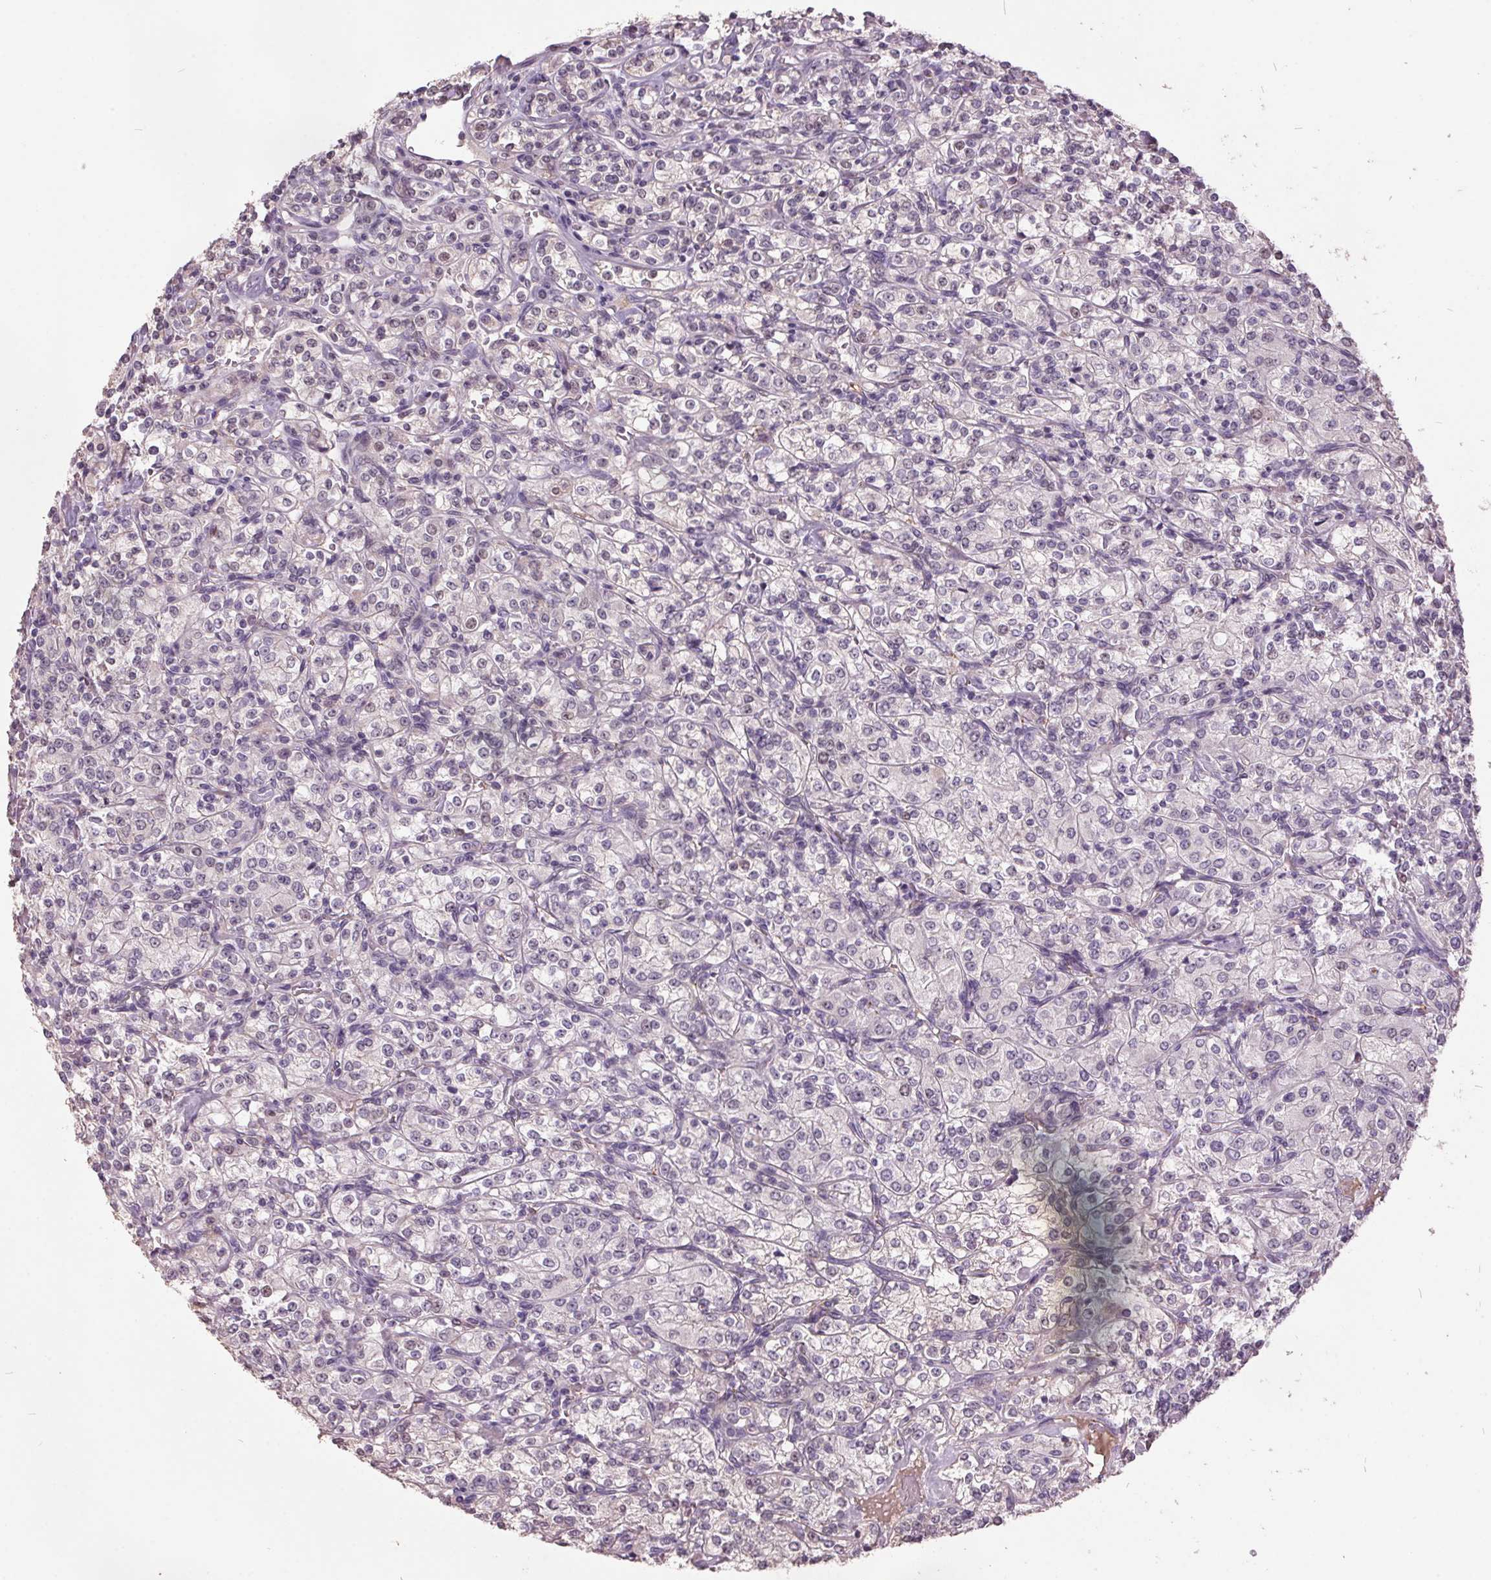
{"staining": {"intensity": "negative", "quantity": "none", "location": "none"}, "tissue": "renal cancer", "cell_type": "Tumor cells", "image_type": "cancer", "snomed": [{"axis": "morphology", "description": "Adenocarcinoma, NOS"}, {"axis": "topography", "description": "Kidney"}], "caption": "IHC image of neoplastic tissue: human renal cancer stained with DAB (3,3'-diaminobenzidine) exhibits no significant protein positivity in tumor cells.", "gene": "C2orf16", "patient": {"sex": "male", "age": 77}}